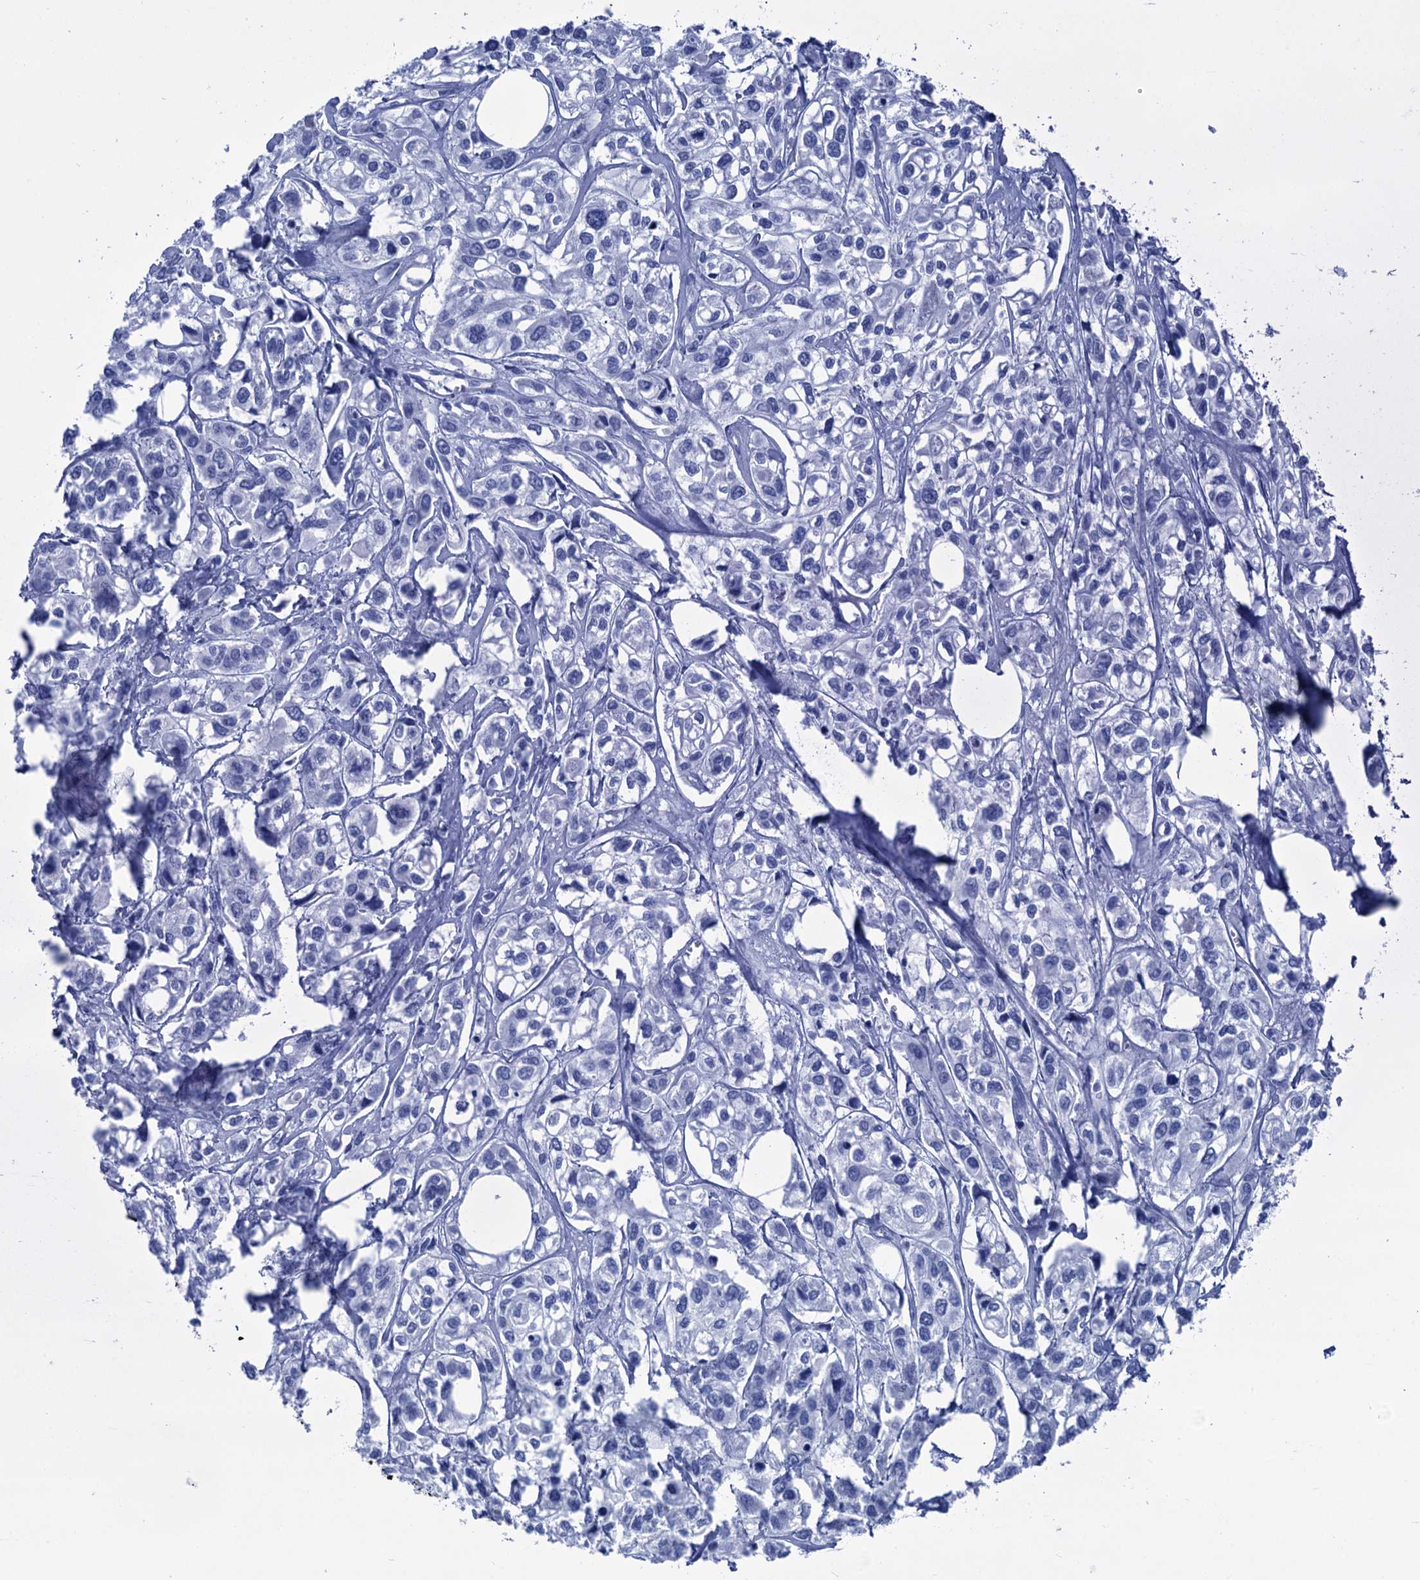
{"staining": {"intensity": "negative", "quantity": "none", "location": "none"}, "tissue": "urothelial cancer", "cell_type": "Tumor cells", "image_type": "cancer", "snomed": [{"axis": "morphology", "description": "Urothelial carcinoma, High grade"}, {"axis": "topography", "description": "Urinary bladder"}], "caption": "Human high-grade urothelial carcinoma stained for a protein using IHC displays no staining in tumor cells.", "gene": "CABYR", "patient": {"sex": "male", "age": 67}}